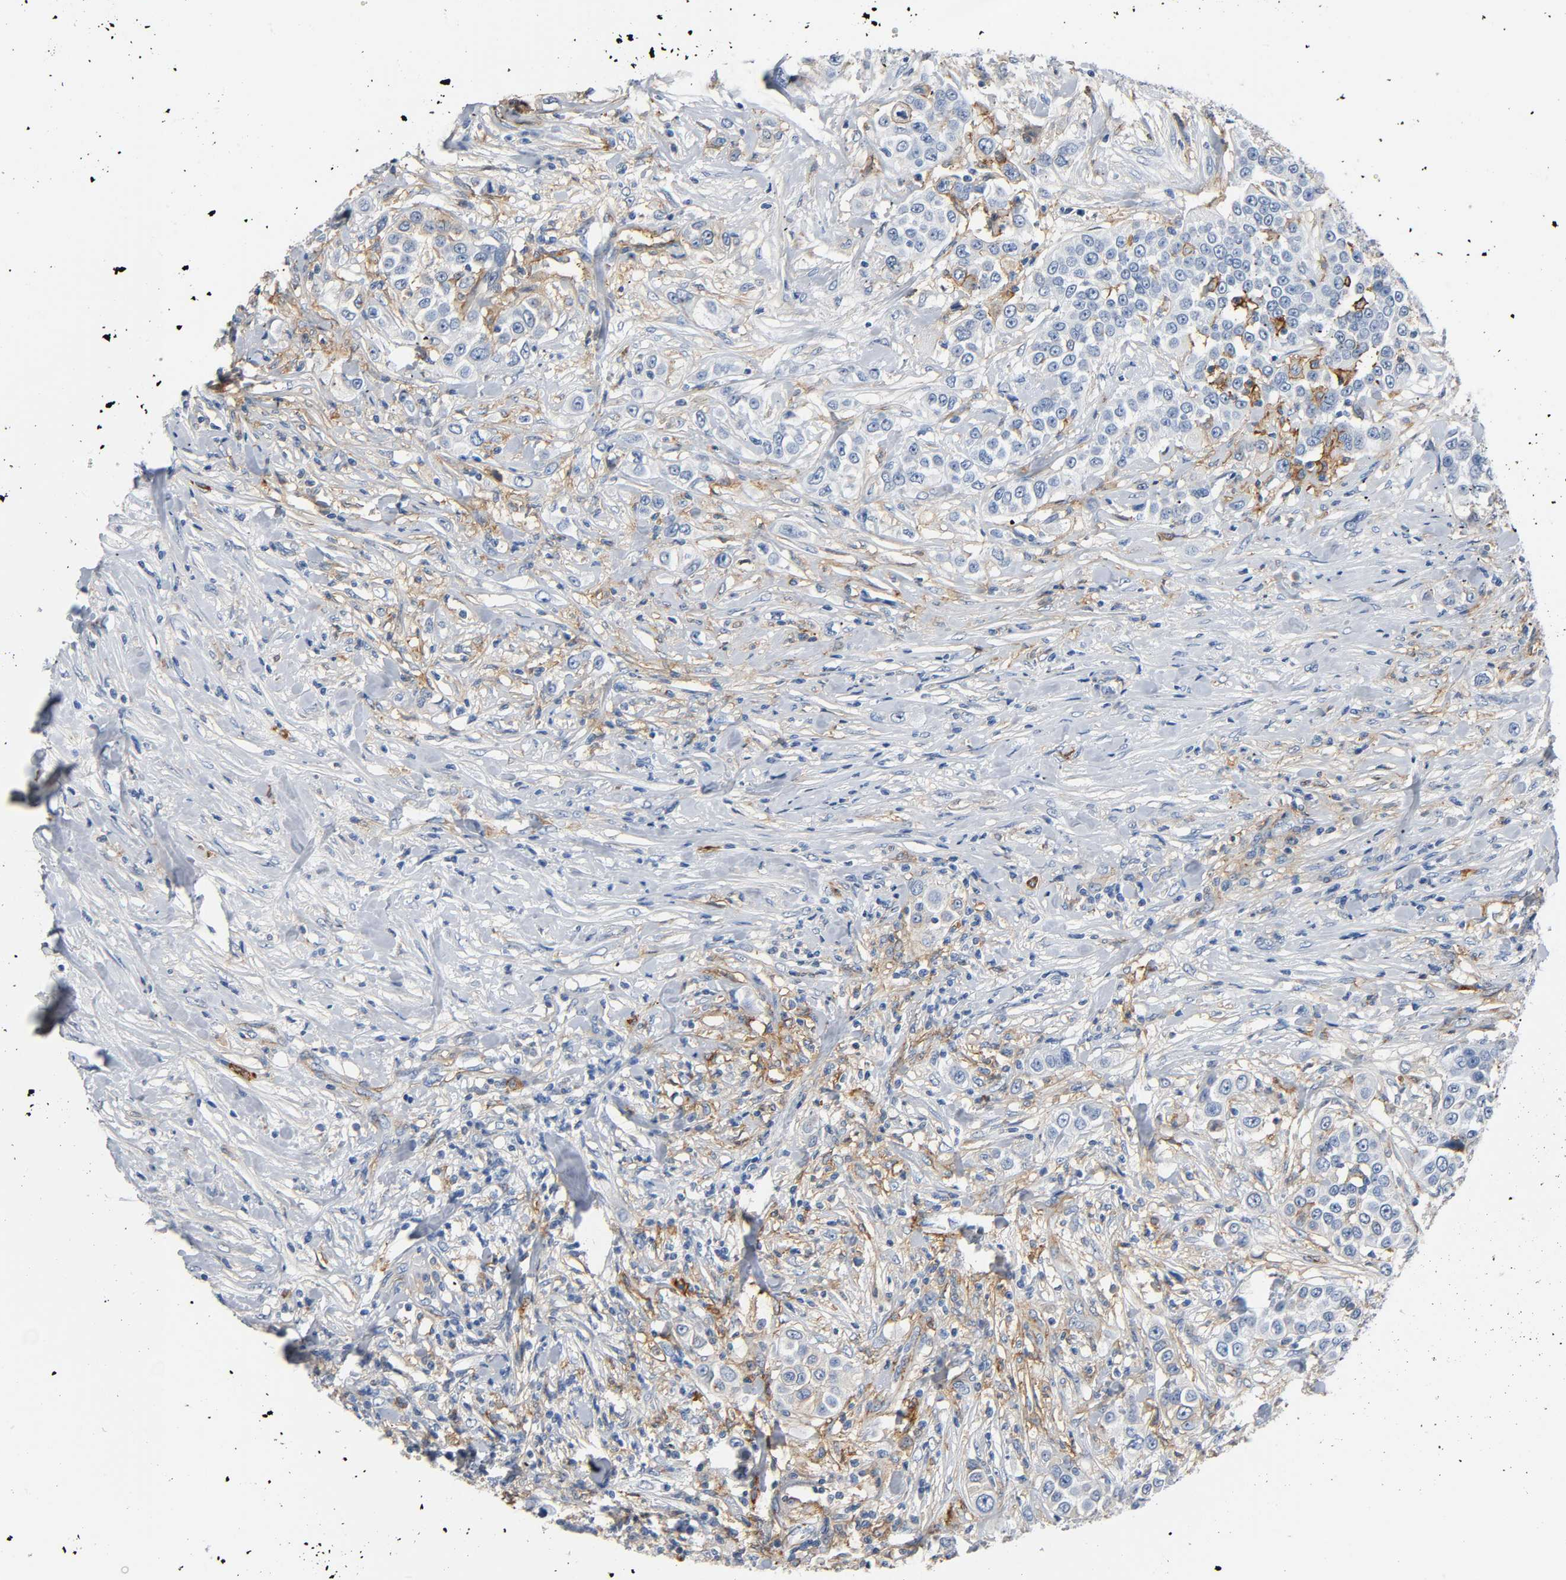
{"staining": {"intensity": "negative", "quantity": "none", "location": "none"}, "tissue": "urothelial cancer", "cell_type": "Tumor cells", "image_type": "cancer", "snomed": [{"axis": "morphology", "description": "Urothelial carcinoma, High grade"}, {"axis": "topography", "description": "Urinary bladder"}], "caption": "High magnification brightfield microscopy of urothelial cancer stained with DAB (3,3'-diaminobenzidine) (brown) and counterstained with hematoxylin (blue): tumor cells show no significant positivity. (Stains: DAB immunohistochemistry (IHC) with hematoxylin counter stain, Microscopy: brightfield microscopy at high magnification).", "gene": "ANPEP", "patient": {"sex": "female", "age": 80}}